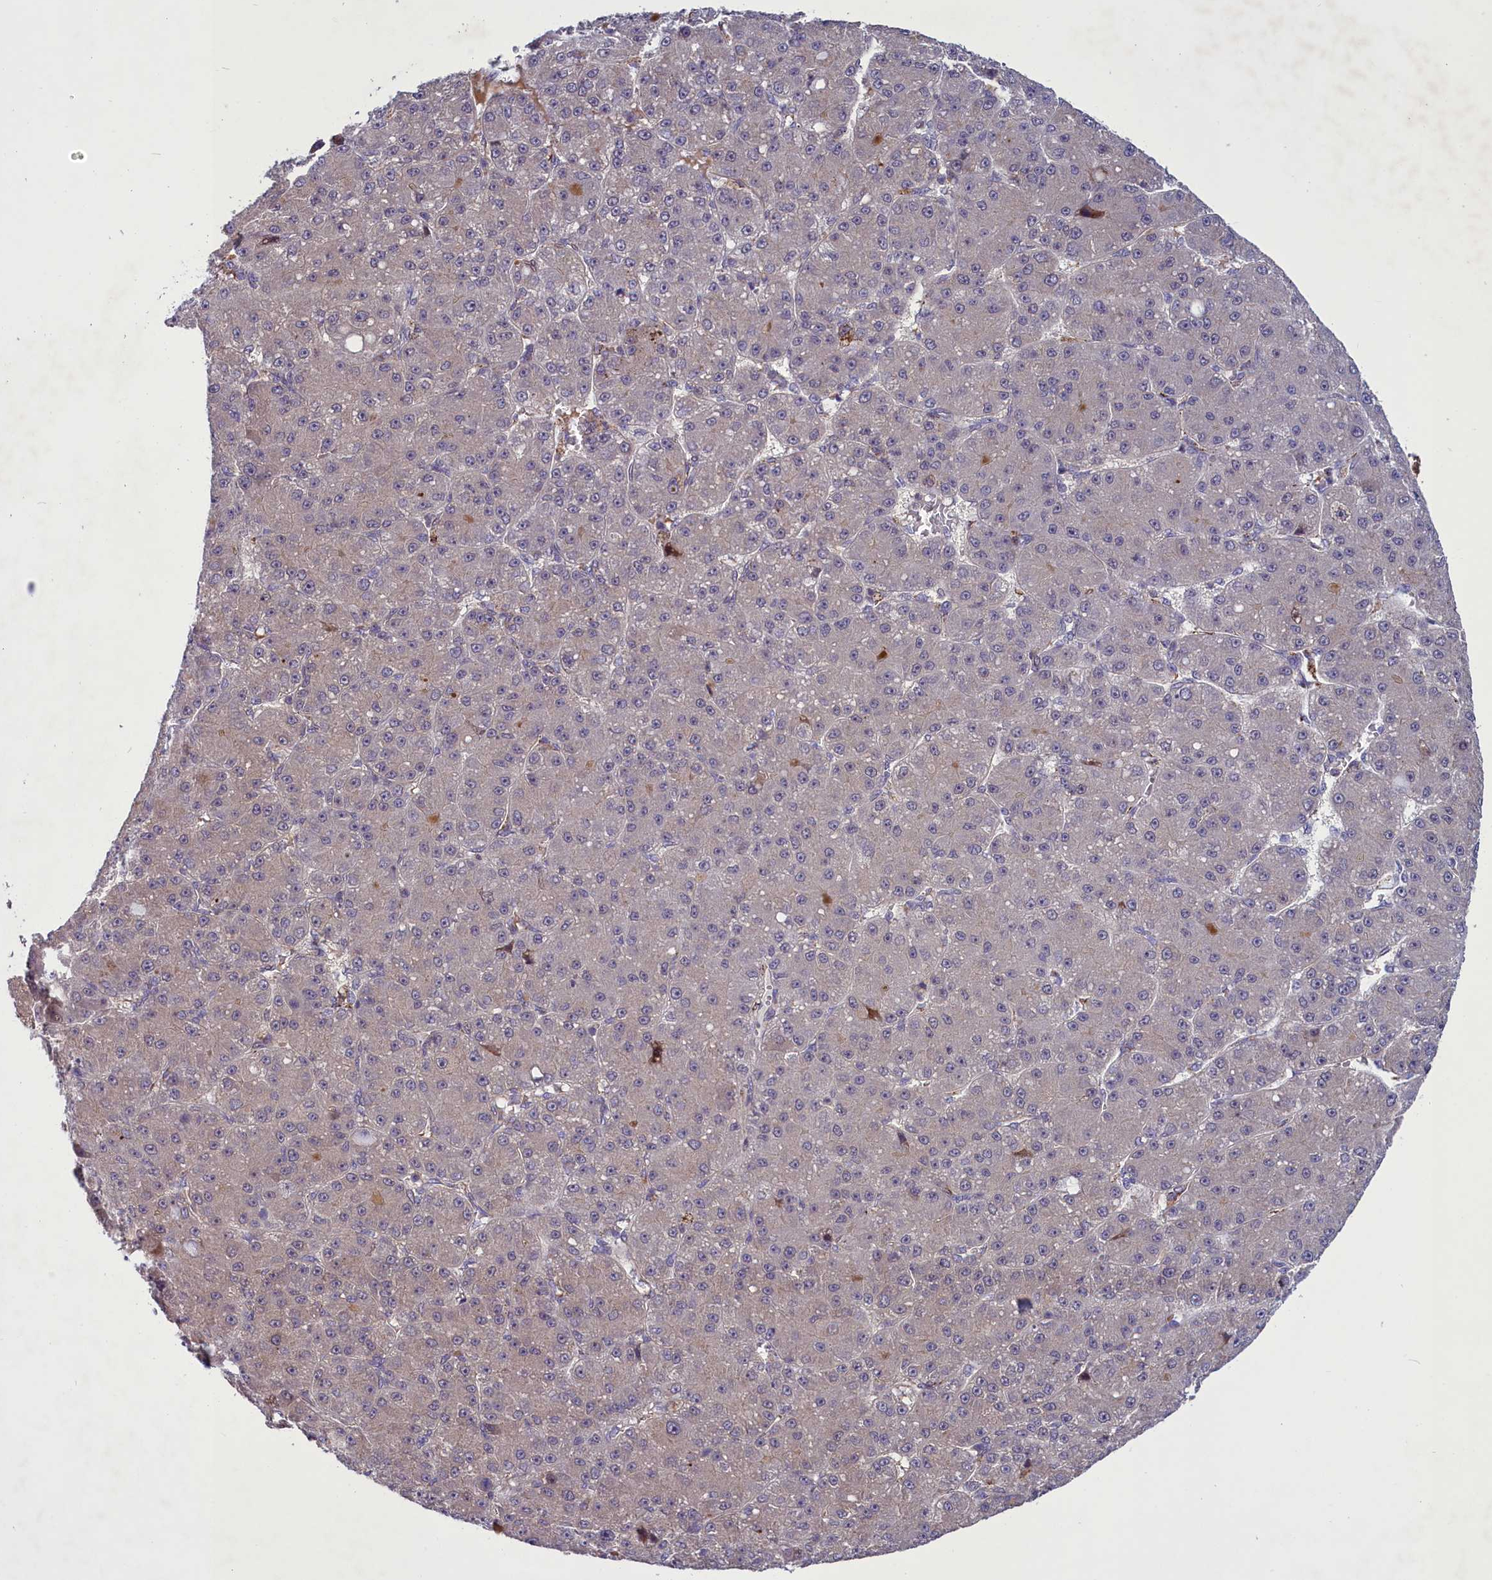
{"staining": {"intensity": "negative", "quantity": "none", "location": "none"}, "tissue": "liver cancer", "cell_type": "Tumor cells", "image_type": "cancer", "snomed": [{"axis": "morphology", "description": "Carcinoma, Hepatocellular, NOS"}, {"axis": "topography", "description": "Liver"}], "caption": "Immunohistochemistry micrograph of liver cancer stained for a protein (brown), which reveals no expression in tumor cells.", "gene": "MIEF2", "patient": {"sex": "male", "age": 67}}